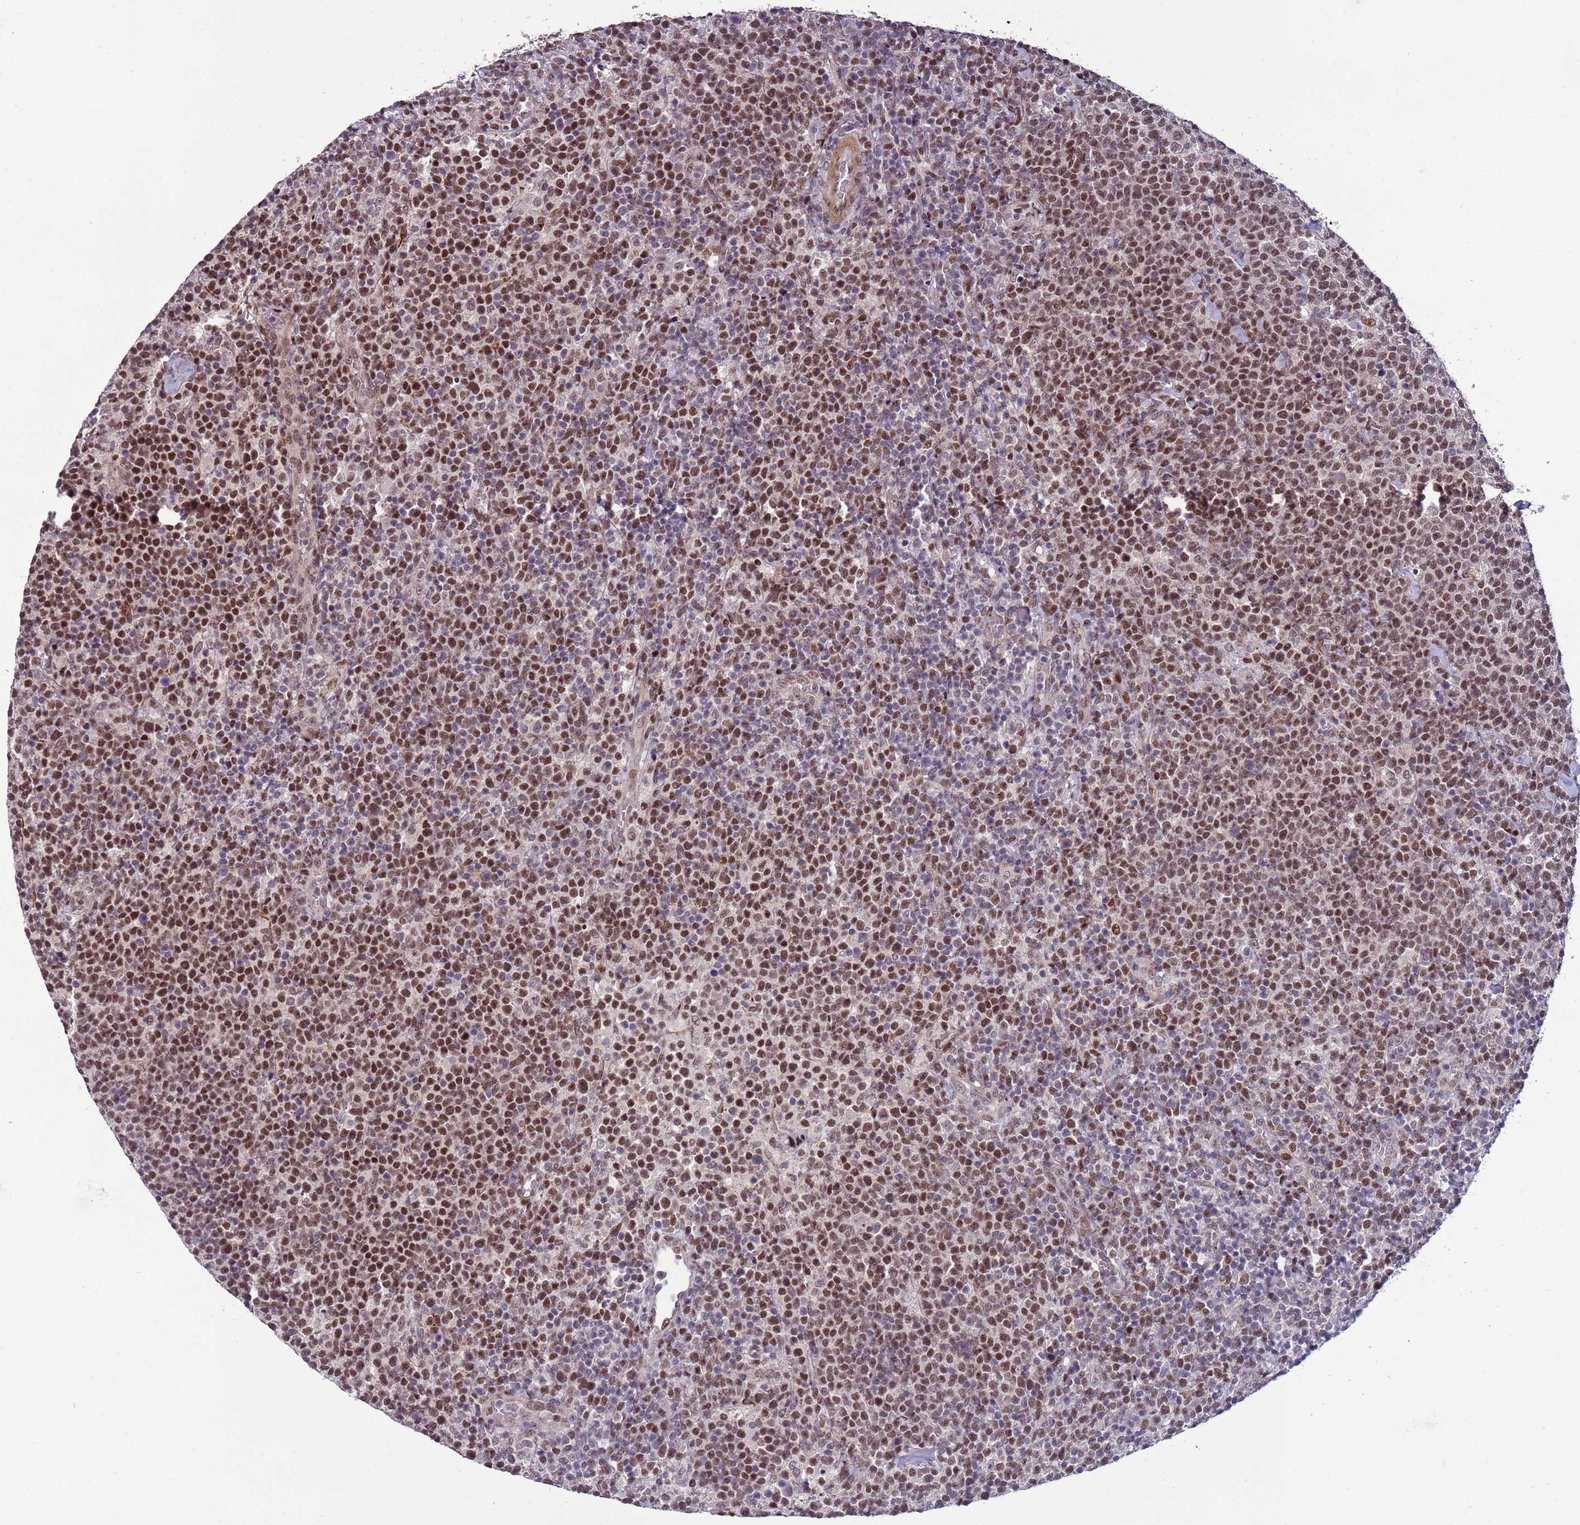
{"staining": {"intensity": "moderate", "quantity": ">75%", "location": "nuclear"}, "tissue": "lymphoma", "cell_type": "Tumor cells", "image_type": "cancer", "snomed": [{"axis": "morphology", "description": "Malignant lymphoma, non-Hodgkin's type, High grade"}, {"axis": "topography", "description": "Lymph node"}], "caption": "DAB immunohistochemical staining of lymphoma reveals moderate nuclear protein positivity in approximately >75% of tumor cells.", "gene": "SHC3", "patient": {"sex": "male", "age": 61}}